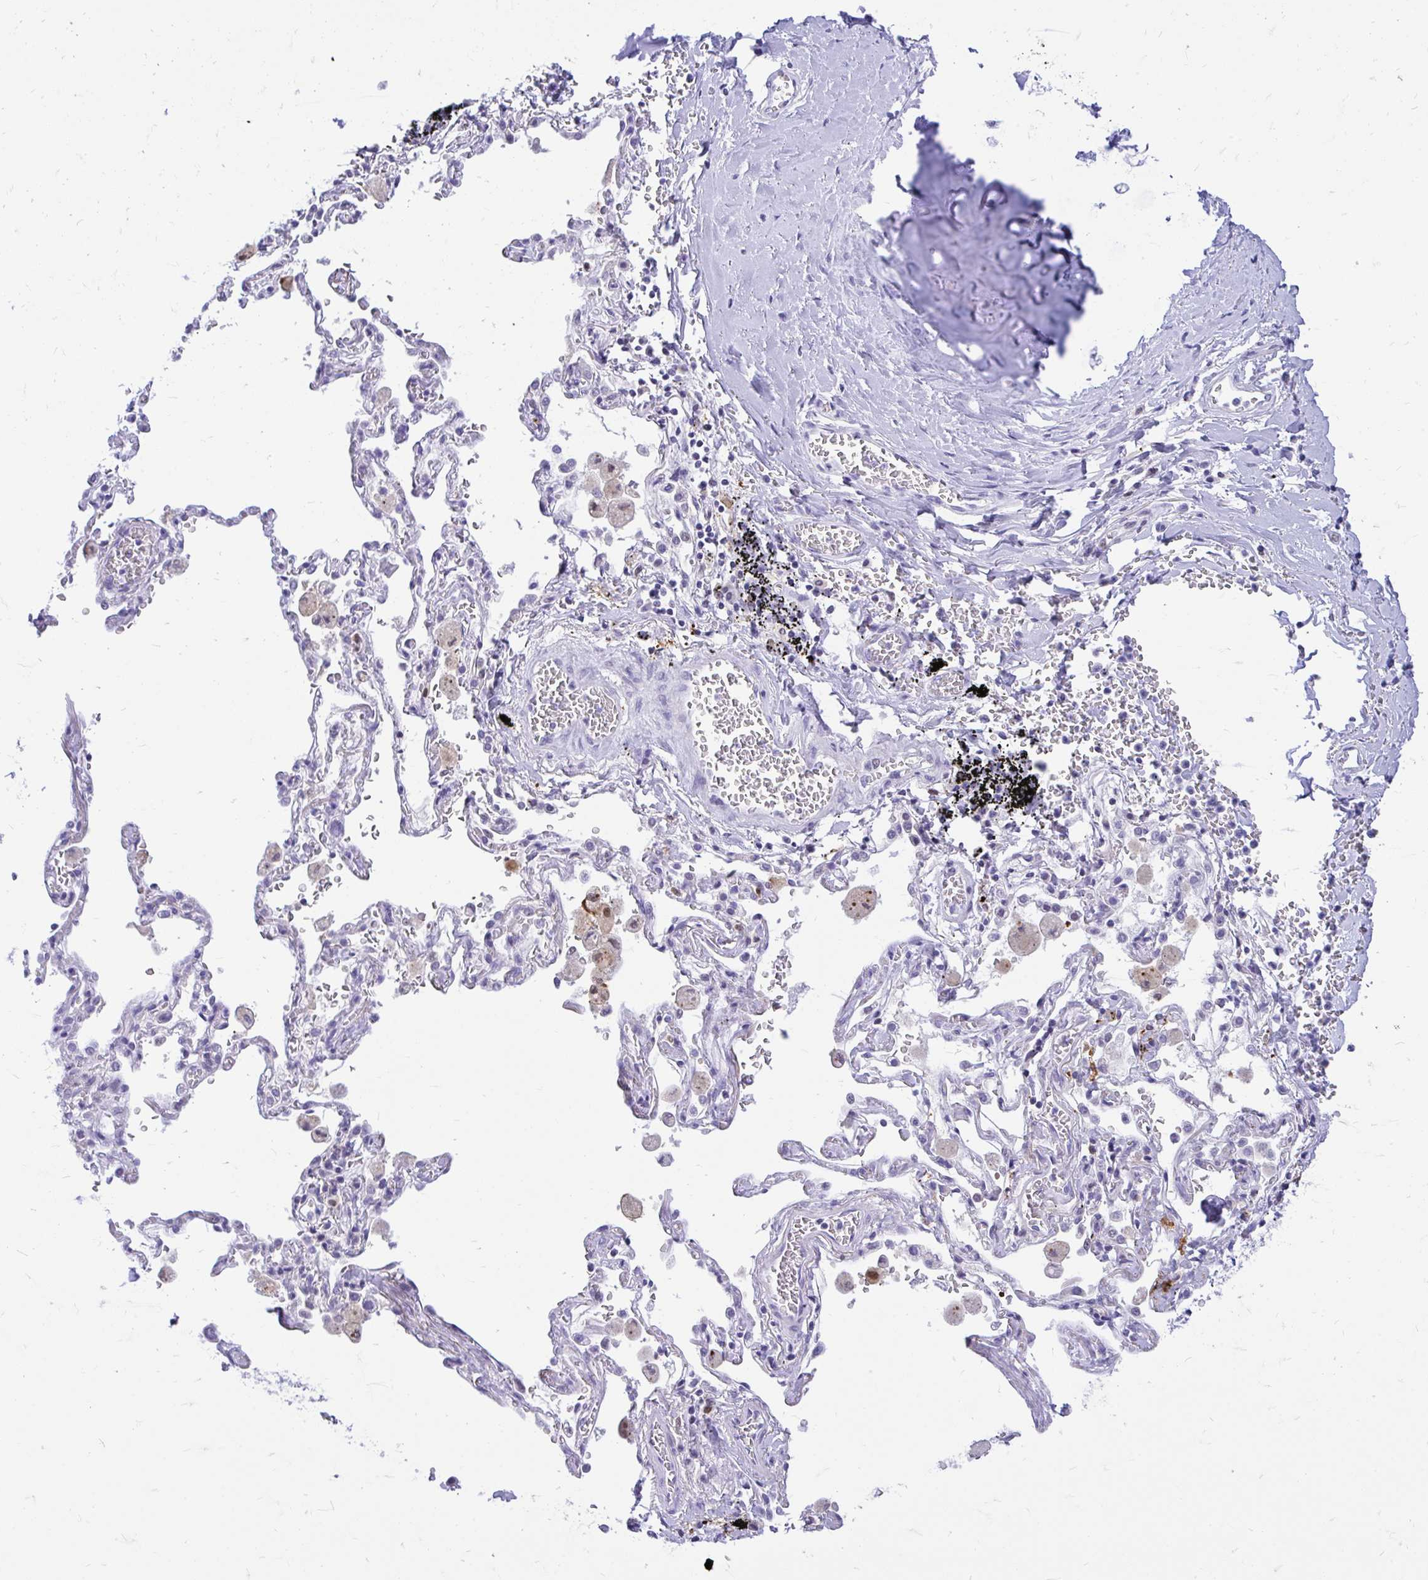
{"staining": {"intensity": "negative", "quantity": "none", "location": "none"}, "tissue": "adipose tissue", "cell_type": "Adipocytes", "image_type": "normal", "snomed": [{"axis": "morphology", "description": "Normal tissue, NOS"}, {"axis": "morphology", "description": "Degeneration, NOS"}, {"axis": "topography", "description": "Cartilage tissue"}, {"axis": "topography", "description": "Lung"}], "caption": "Immunohistochemistry histopathology image of normal adipose tissue stained for a protein (brown), which demonstrates no expression in adipocytes. (DAB immunohistochemistry (IHC) with hematoxylin counter stain).", "gene": "GLB1L2", "patient": {"sex": "female", "age": 61}}